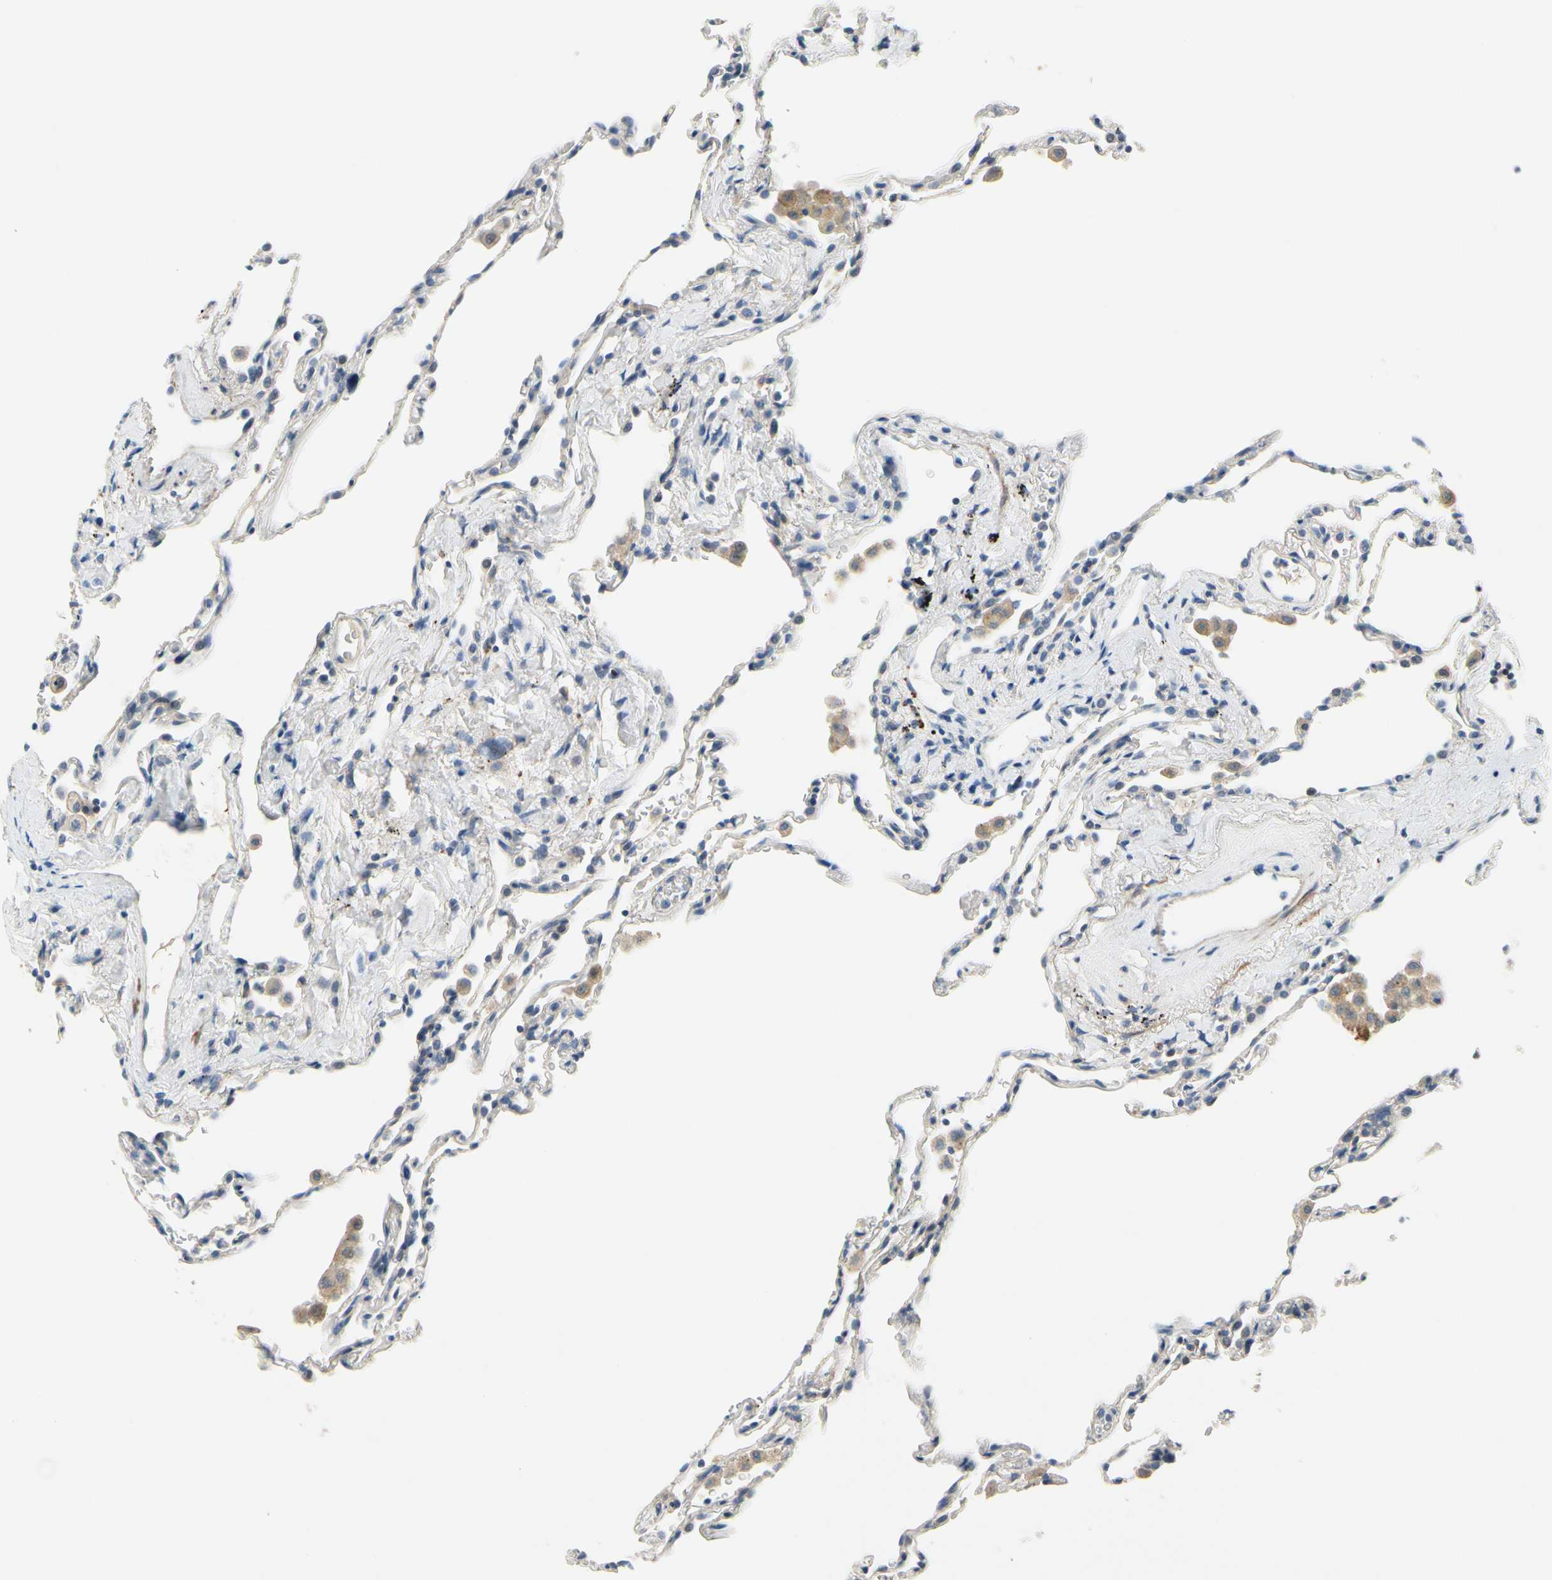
{"staining": {"intensity": "negative", "quantity": "none", "location": "none"}, "tissue": "lung", "cell_type": "Alveolar cells", "image_type": "normal", "snomed": [{"axis": "morphology", "description": "Normal tissue, NOS"}, {"axis": "topography", "description": "Lung"}], "caption": "Immunohistochemistry (IHC) micrograph of benign lung stained for a protein (brown), which reveals no positivity in alveolar cells.", "gene": "SLC27A6", "patient": {"sex": "male", "age": 59}}